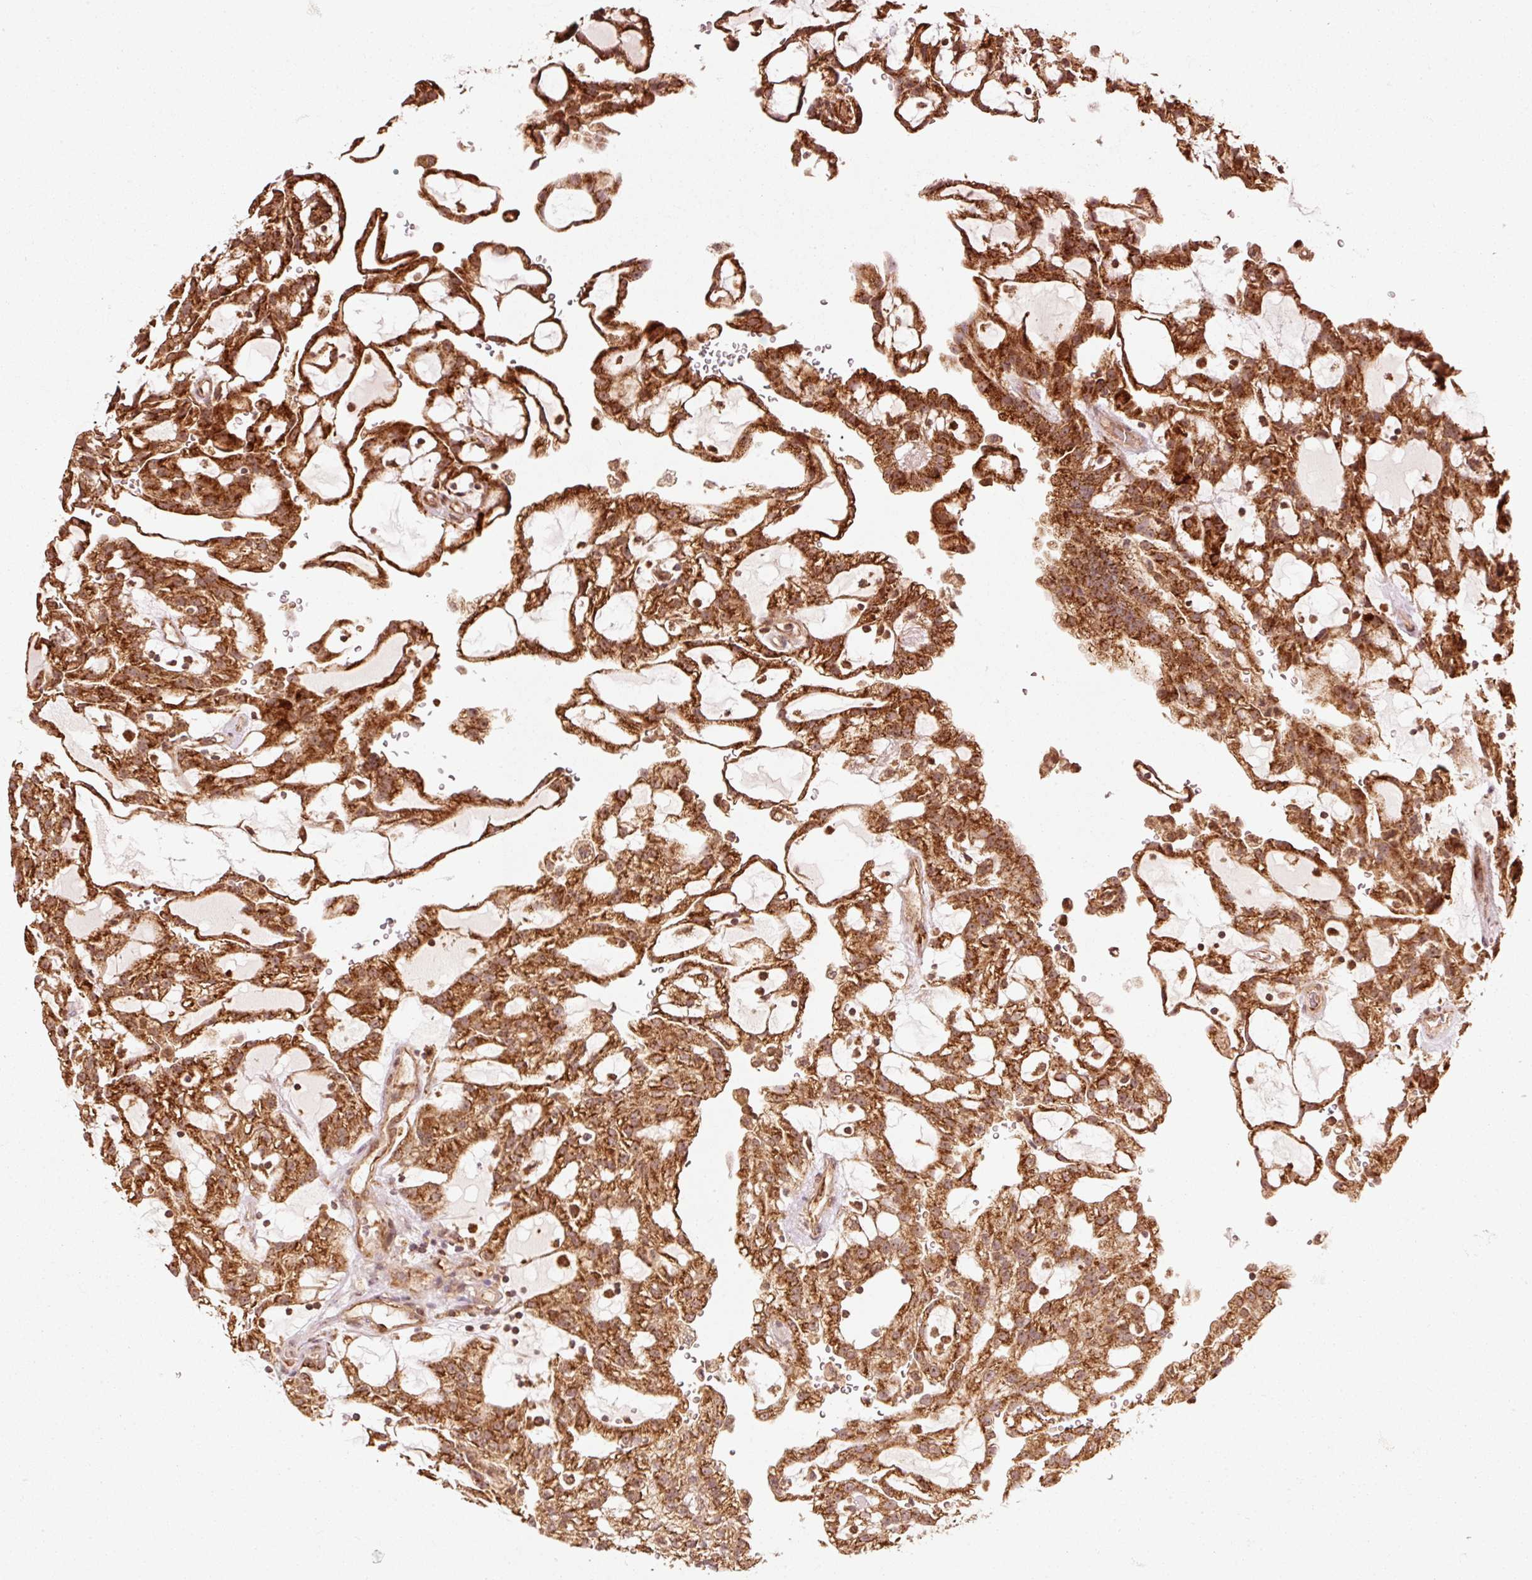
{"staining": {"intensity": "strong", "quantity": ">75%", "location": "cytoplasmic/membranous"}, "tissue": "renal cancer", "cell_type": "Tumor cells", "image_type": "cancer", "snomed": [{"axis": "morphology", "description": "Adenocarcinoma, NOS"}, {"axis": "topography", "description": "Kidney"}], "caption": "This micrograph exhibits IHC staining of human adenocarcinoma (renal), with high strong cytoplasmic/membranous staining in approximately >75% of tumor cells.", "gene": "MRPL16", "patient": {"sex": "male", "age": 63}}